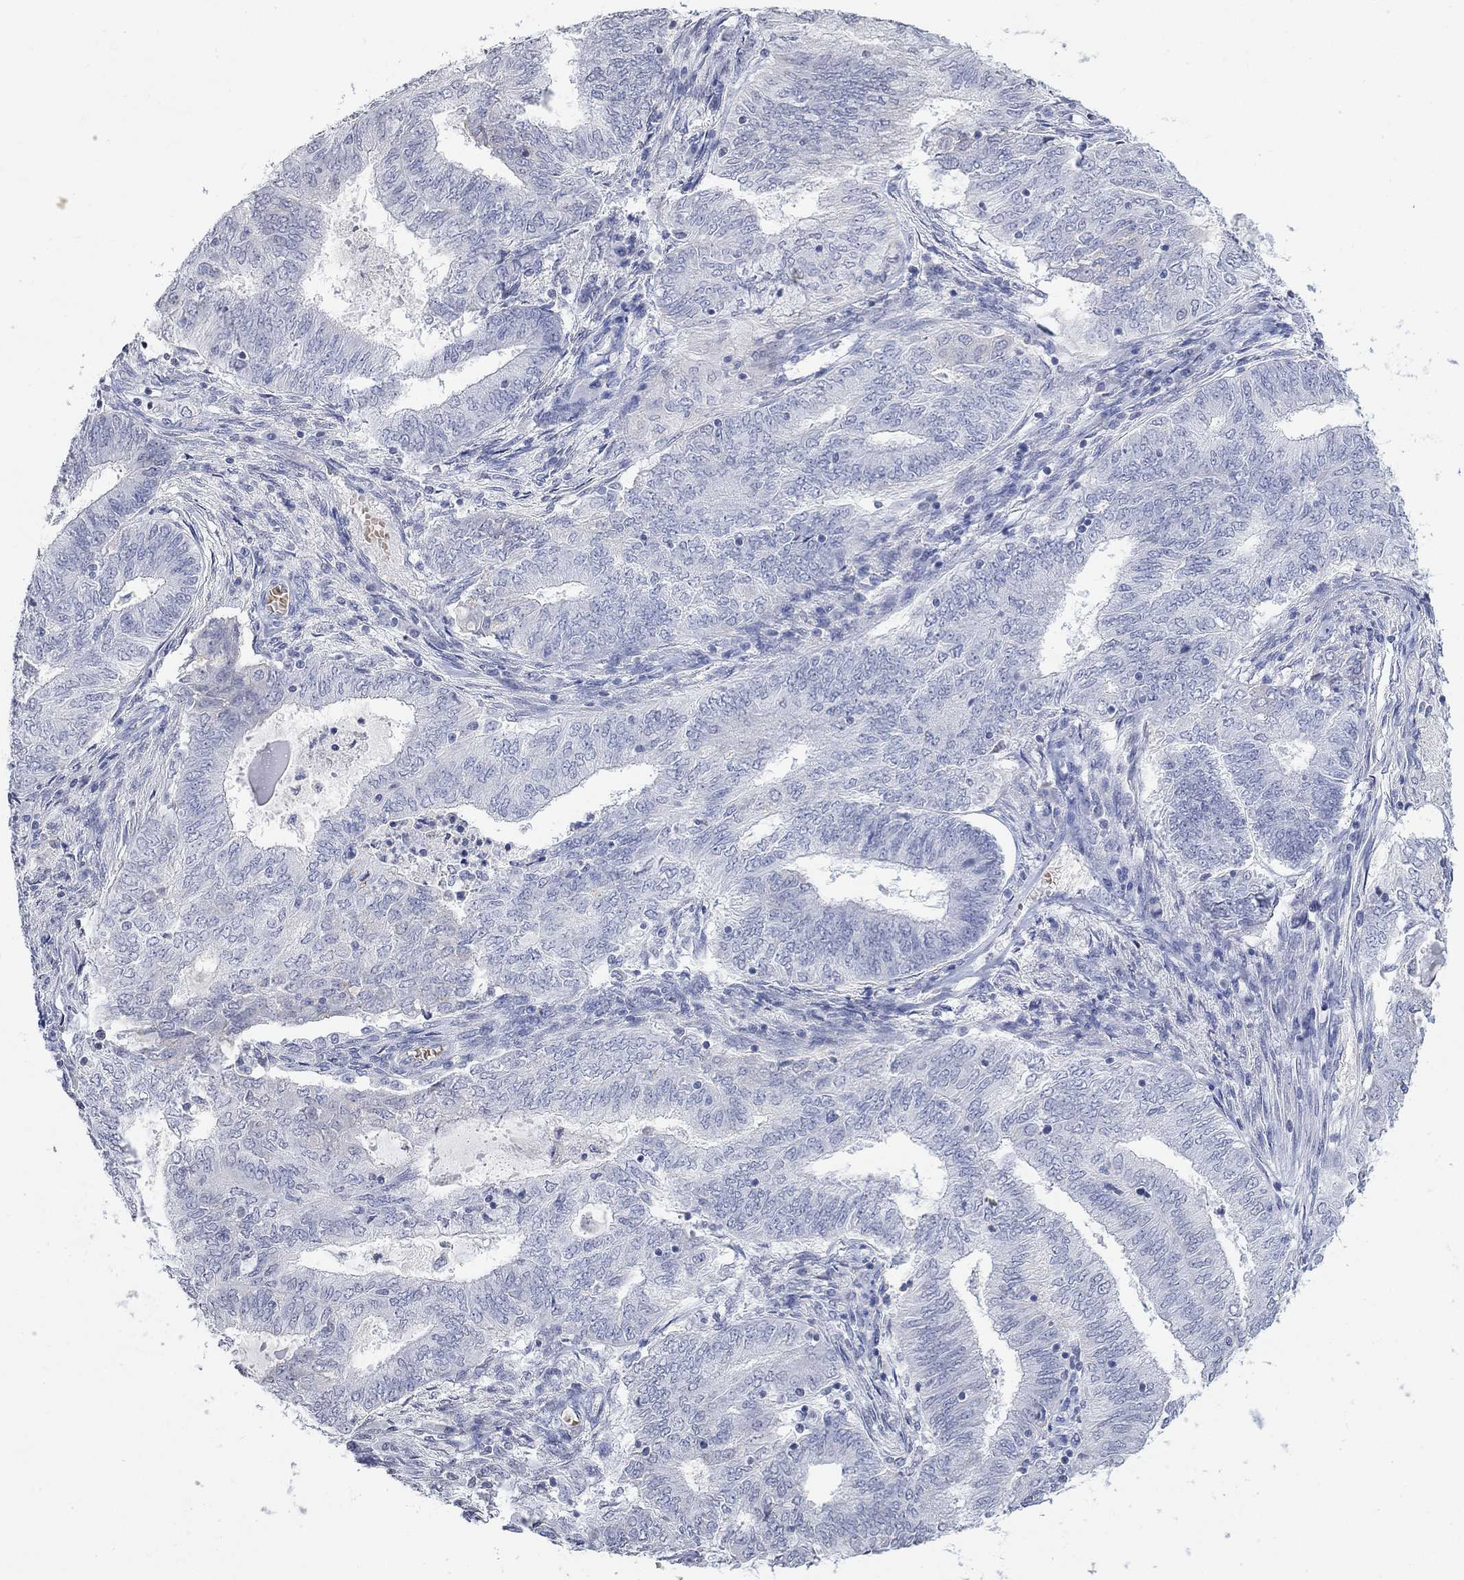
{"staining": {"intensity": "negative", "quantity": "none", "location": "none"}, "tissue": "endometrial cancer", "cell_type": "Tumor cells", "image_type": "cancer", "snomed": [{"axis": "morphology", "description": "Adenocarcinoma, NOS"}, {"axis": "topography", "description": "Endometrium"}], "caption": "There is no significant expression in tumor cells of endometrial cancer.", "gene": "TMEM255A", "patient": {"sex": "female", "age": 62}}